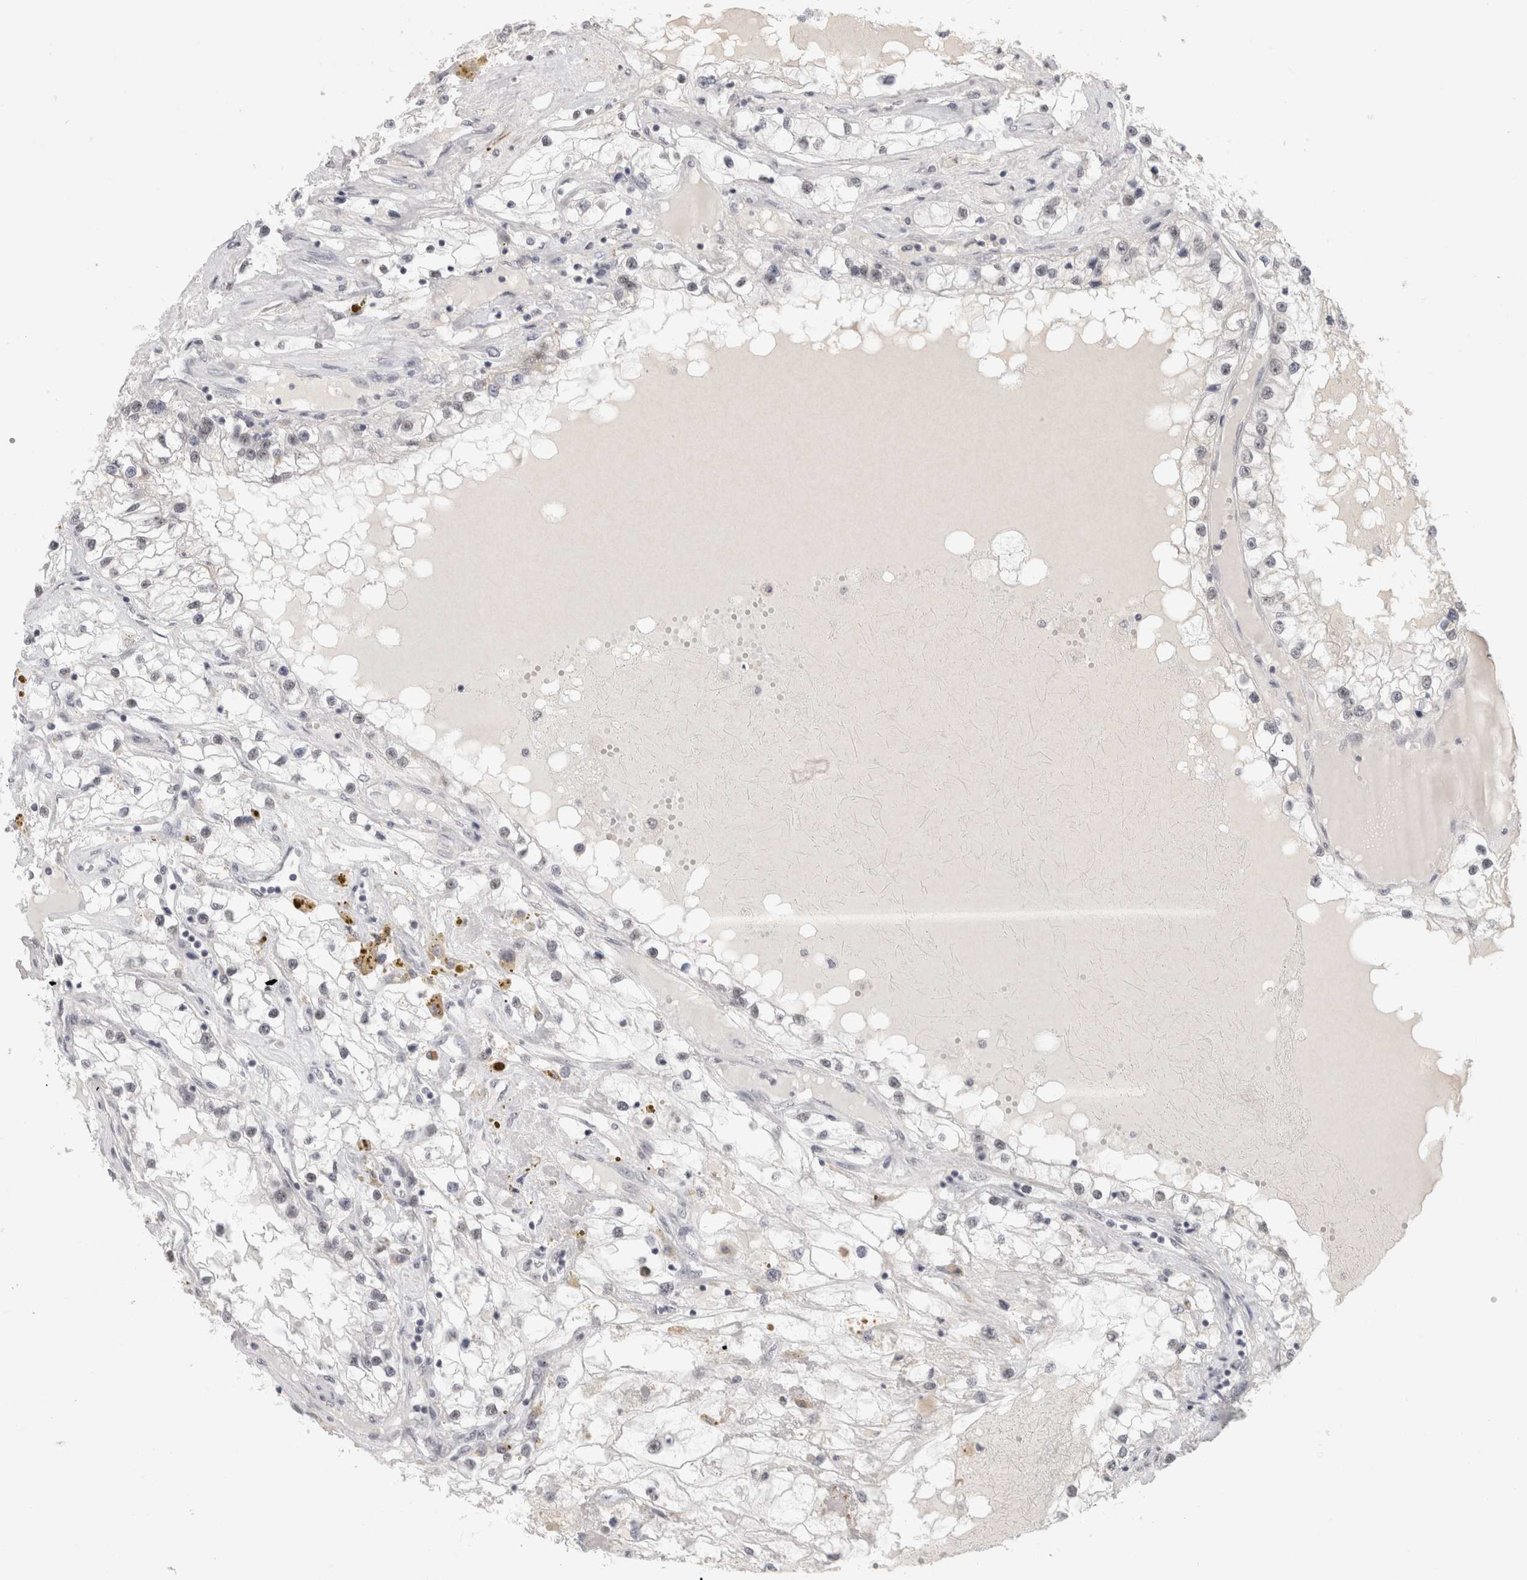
{"staining": {"intensity": "negative", "quantity": "none", "location": "none"}, "tissue": "renal cancer", "cell_type": "Tumor cells", "image_type": "cancer", "snomed": [{"axis": "morphology", "description": "Adenocarcinoma, NOS"}, {"axis": "topography", "description": "Kidney"}], "caption": "This micrograph is of renal cancer stained with IHC to label a protein in brown with the nuclei are counter-stained blue. There is no expression in tumor cells.", "gene": "ZNF830", "patient": {"sex": "male", "age": 68}}